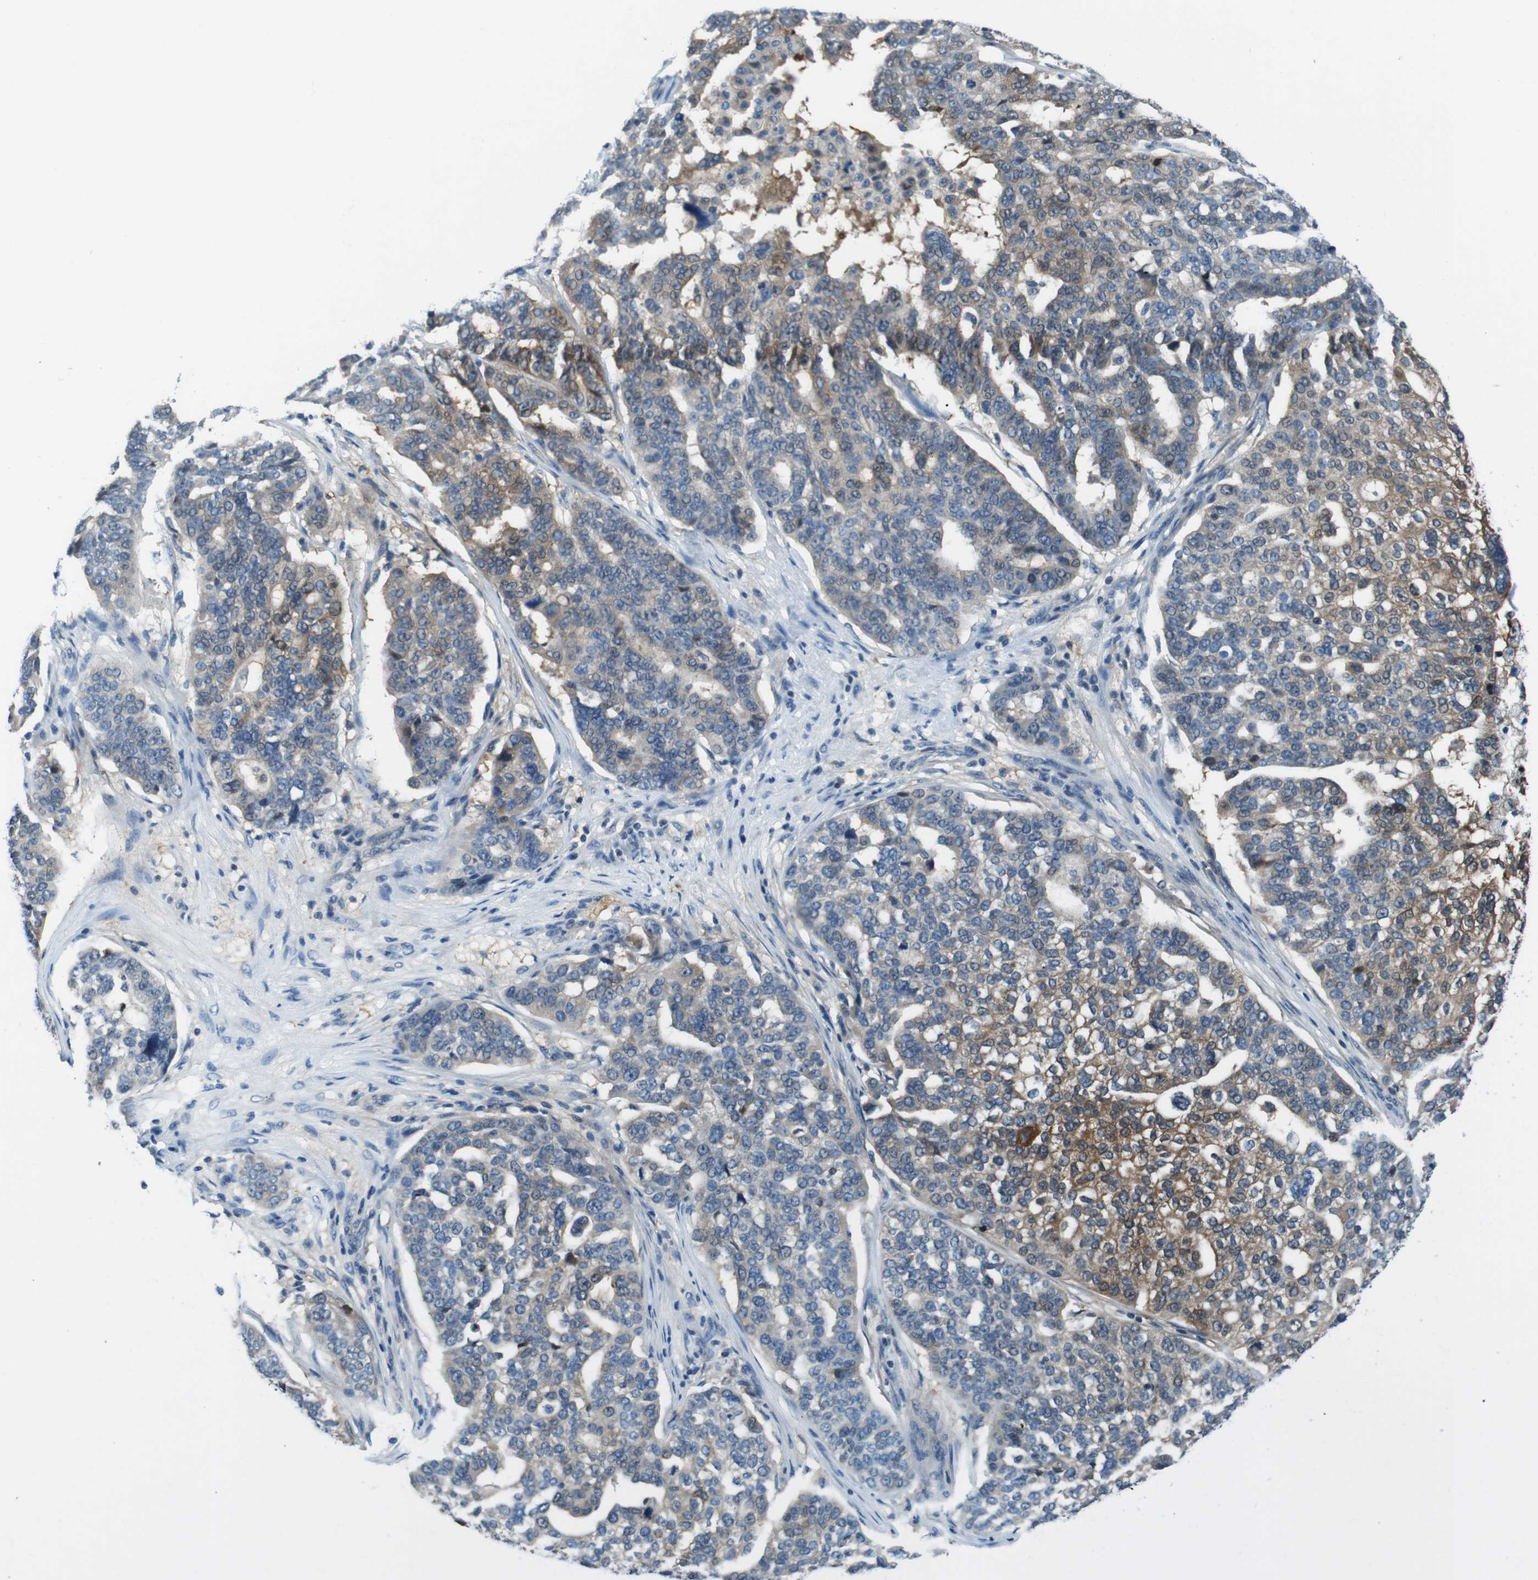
{"staining": {"intensity": "moderate", "quantity": "25%-75%", "location": "cytoplasmic/membranous"}, "tissue": "ovarian cancer", "cell_type": "Tumor cells", "image_type": "cancer", "snomed": [{"axis": "morphology", "description": "Cystadenocarcinoma, serous, NOS"}, {"axis": "topography", "description": "Ovary"}], "caption": "Moderate cytoplasmic/membranous expression for a protein is appreciated in approximately 25%-75% of tumor cells of ovarian cancer using immunohistochemistry.", "gene": "NANOS2", "patient": {"sex": "female", "age": 59}}